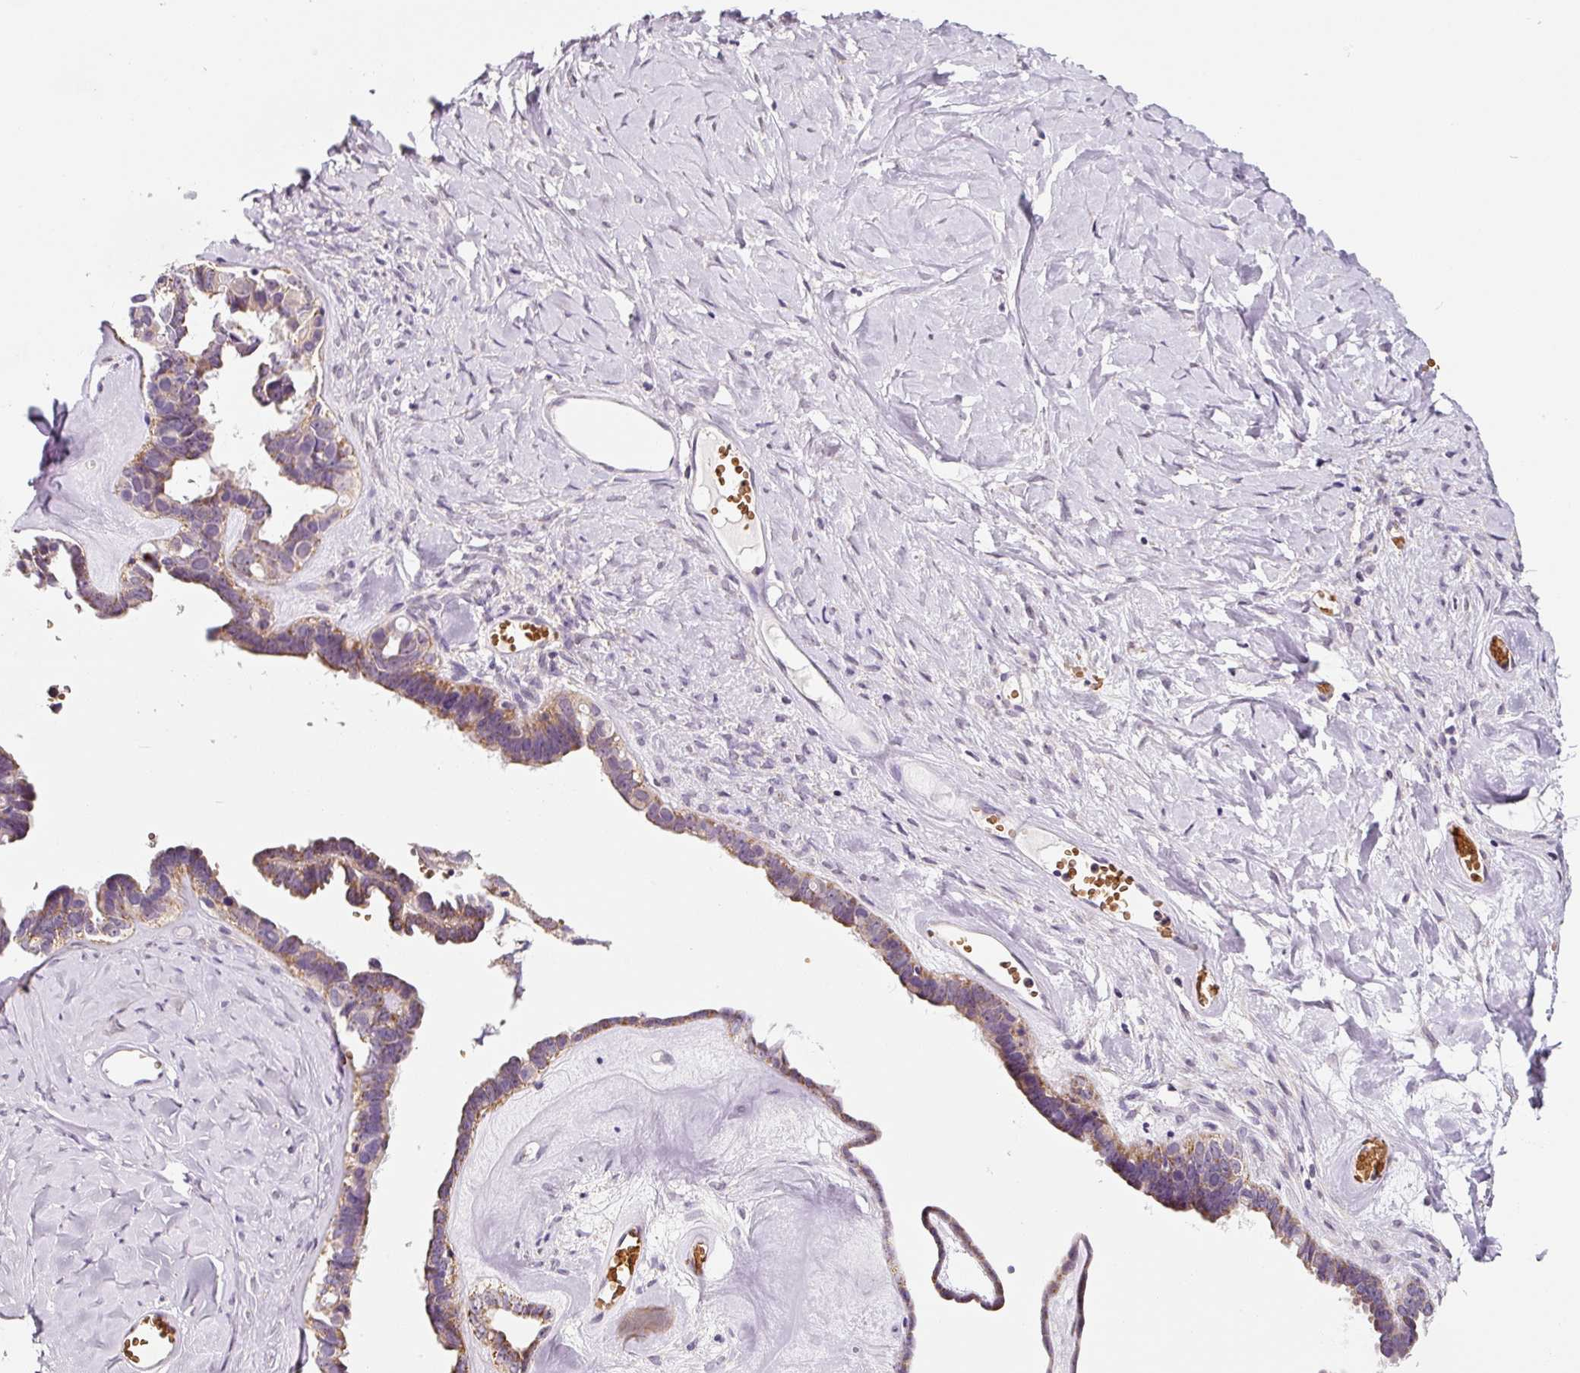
{"staining": {"intensity": "moderate", "quantity": ">75%", "location": "cytoplasmic/membranous"}, "tissue": "ovarian cancer", "cell_type": "Tumor cells", "image_type": "cancer", "snomed": [{"axis": "morphology", "description": "Cystadenocarcinoma, serous, NOS"}, {"axis": "topography", "description": "Ovary"}], "caption": "Brown immunohistochemical staining in ovarian serous cystadenocarcinoma demonstrates moderate cytoplasmic/membranous expression in about >75% of tumor cells.", "gene": "ZNF460", "patient": {"sex": "female", "age": 69}}